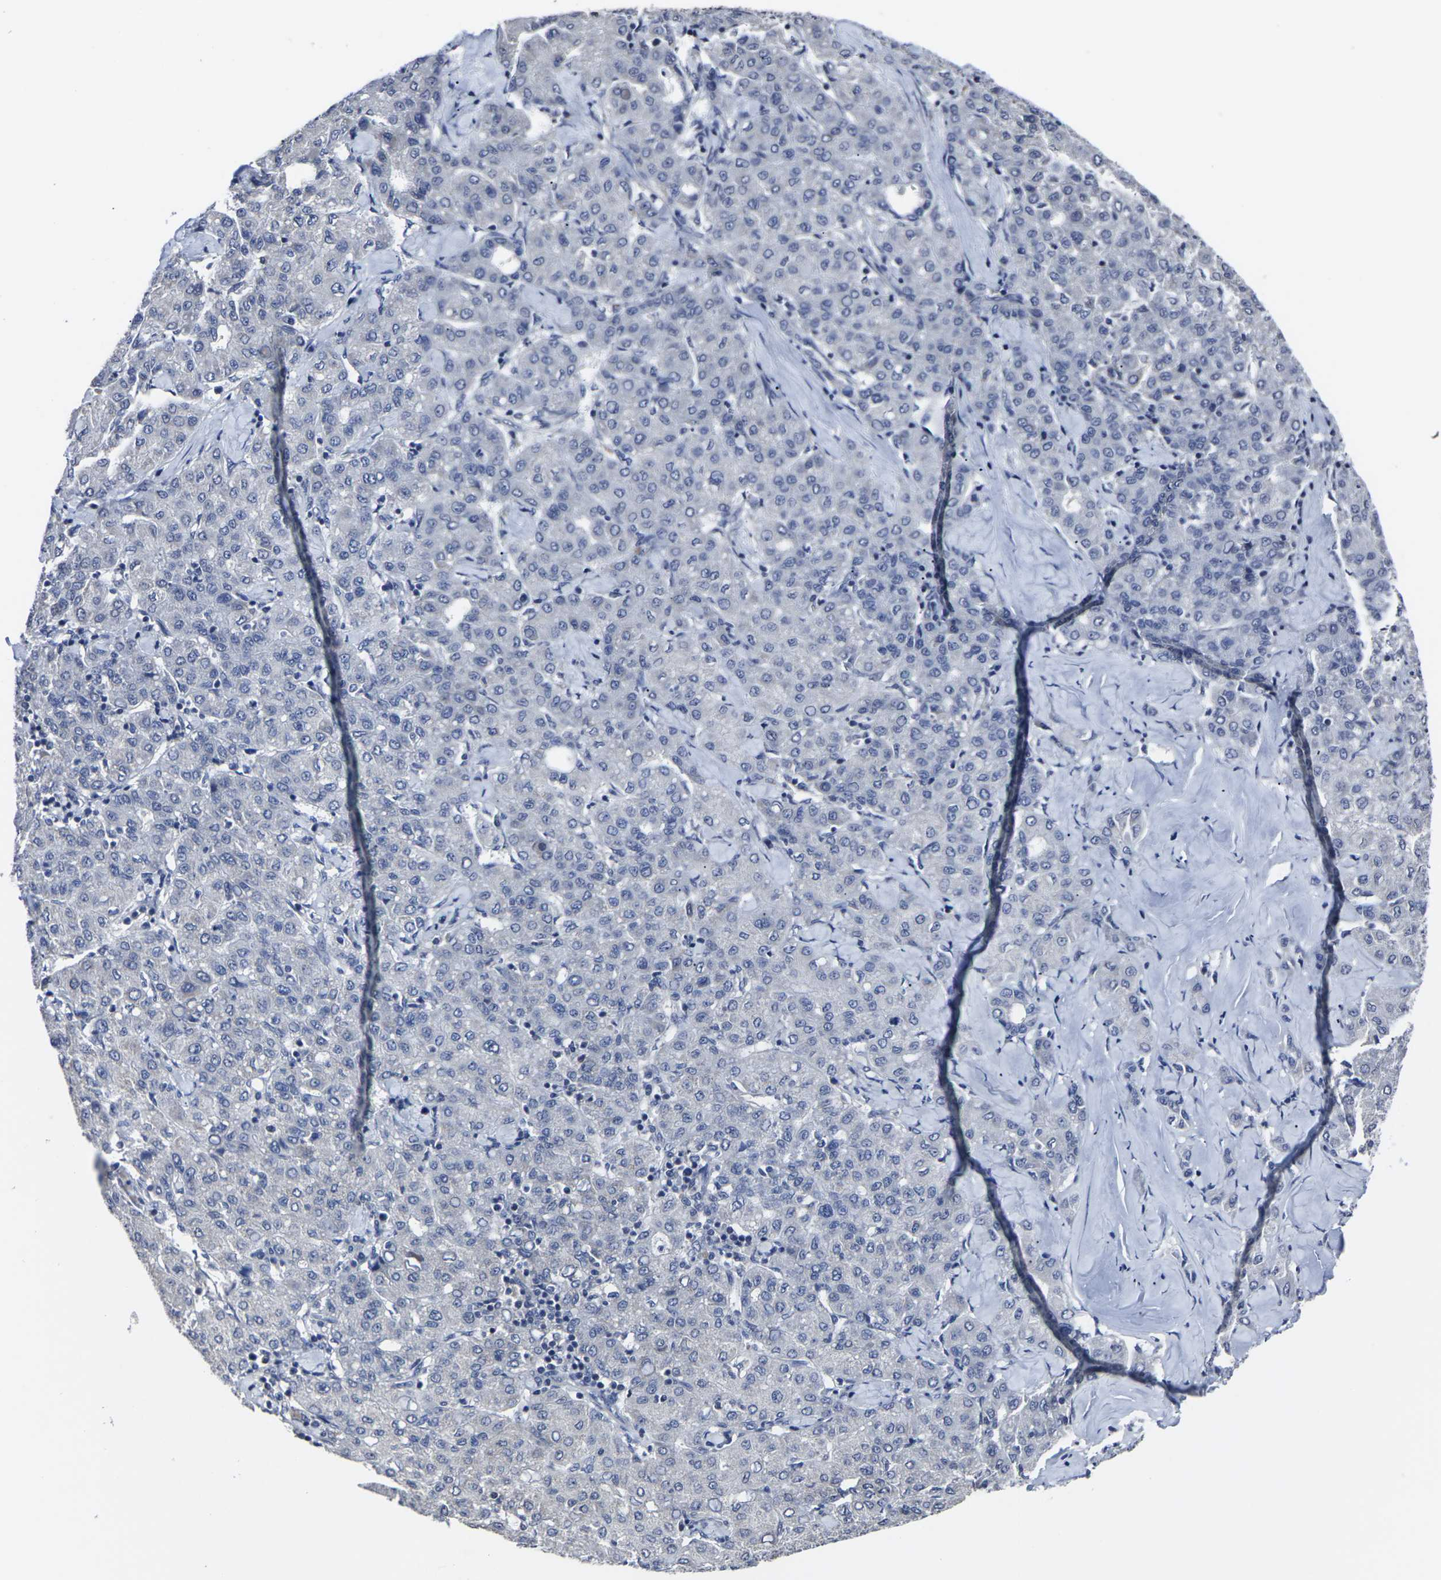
{"staining": {"intensity": "negative", "quantity": "none", "location": "none"}, "tissue": "liver cancer", "cell_type": "Tumor cells", "image_type": "cancer", "snomed": [{"axis": "morphology", "description": "Carcinoma, Hepatocellular, NOS"}, {"axis": "topography", "description": "Liver"}], "caption": "DAB immunohistochemical staining of hepatocellular carcinoma (liver) shows no significant staining in tumor cells.", "gene": "MSANTD4", "patient": {"sex": "male", "age": 65}}